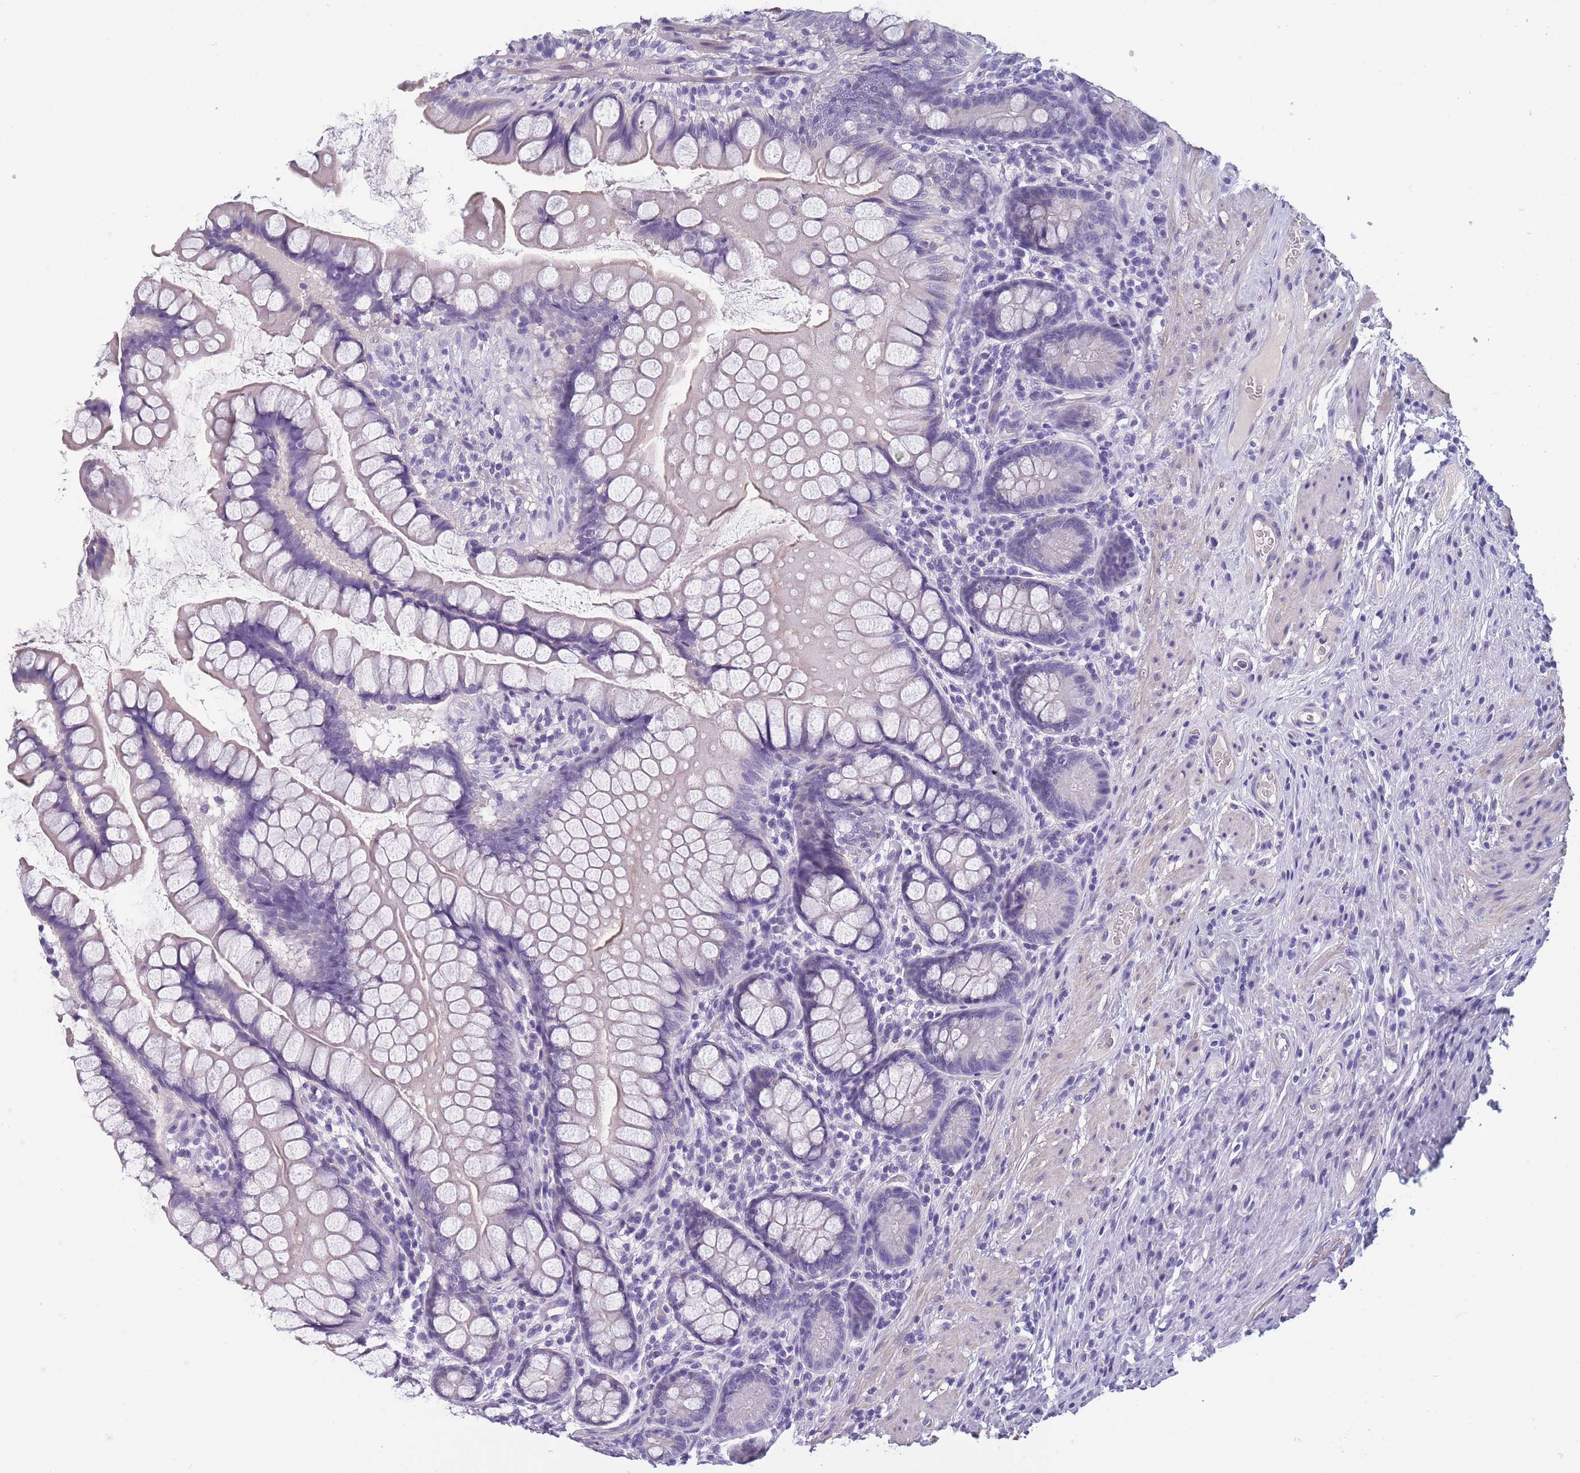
{"staining": {"intensity": "negative", "quantity": "none", "location": "none"}, "tissue": "small intestine", "cell_type": "Glandular cells", "image_type": "normal", "snomed": [{"axis": "morphology", "description": "Normal tissue, NOS"}, {"axis": "topography", "description": "Small intestine"}], "caption": "Small intestine stained for a protein using immunohistochemistry shows no expression glandular cells.", "gene": "OR4C5", "patient": {"sex": "male", "age": 70}}